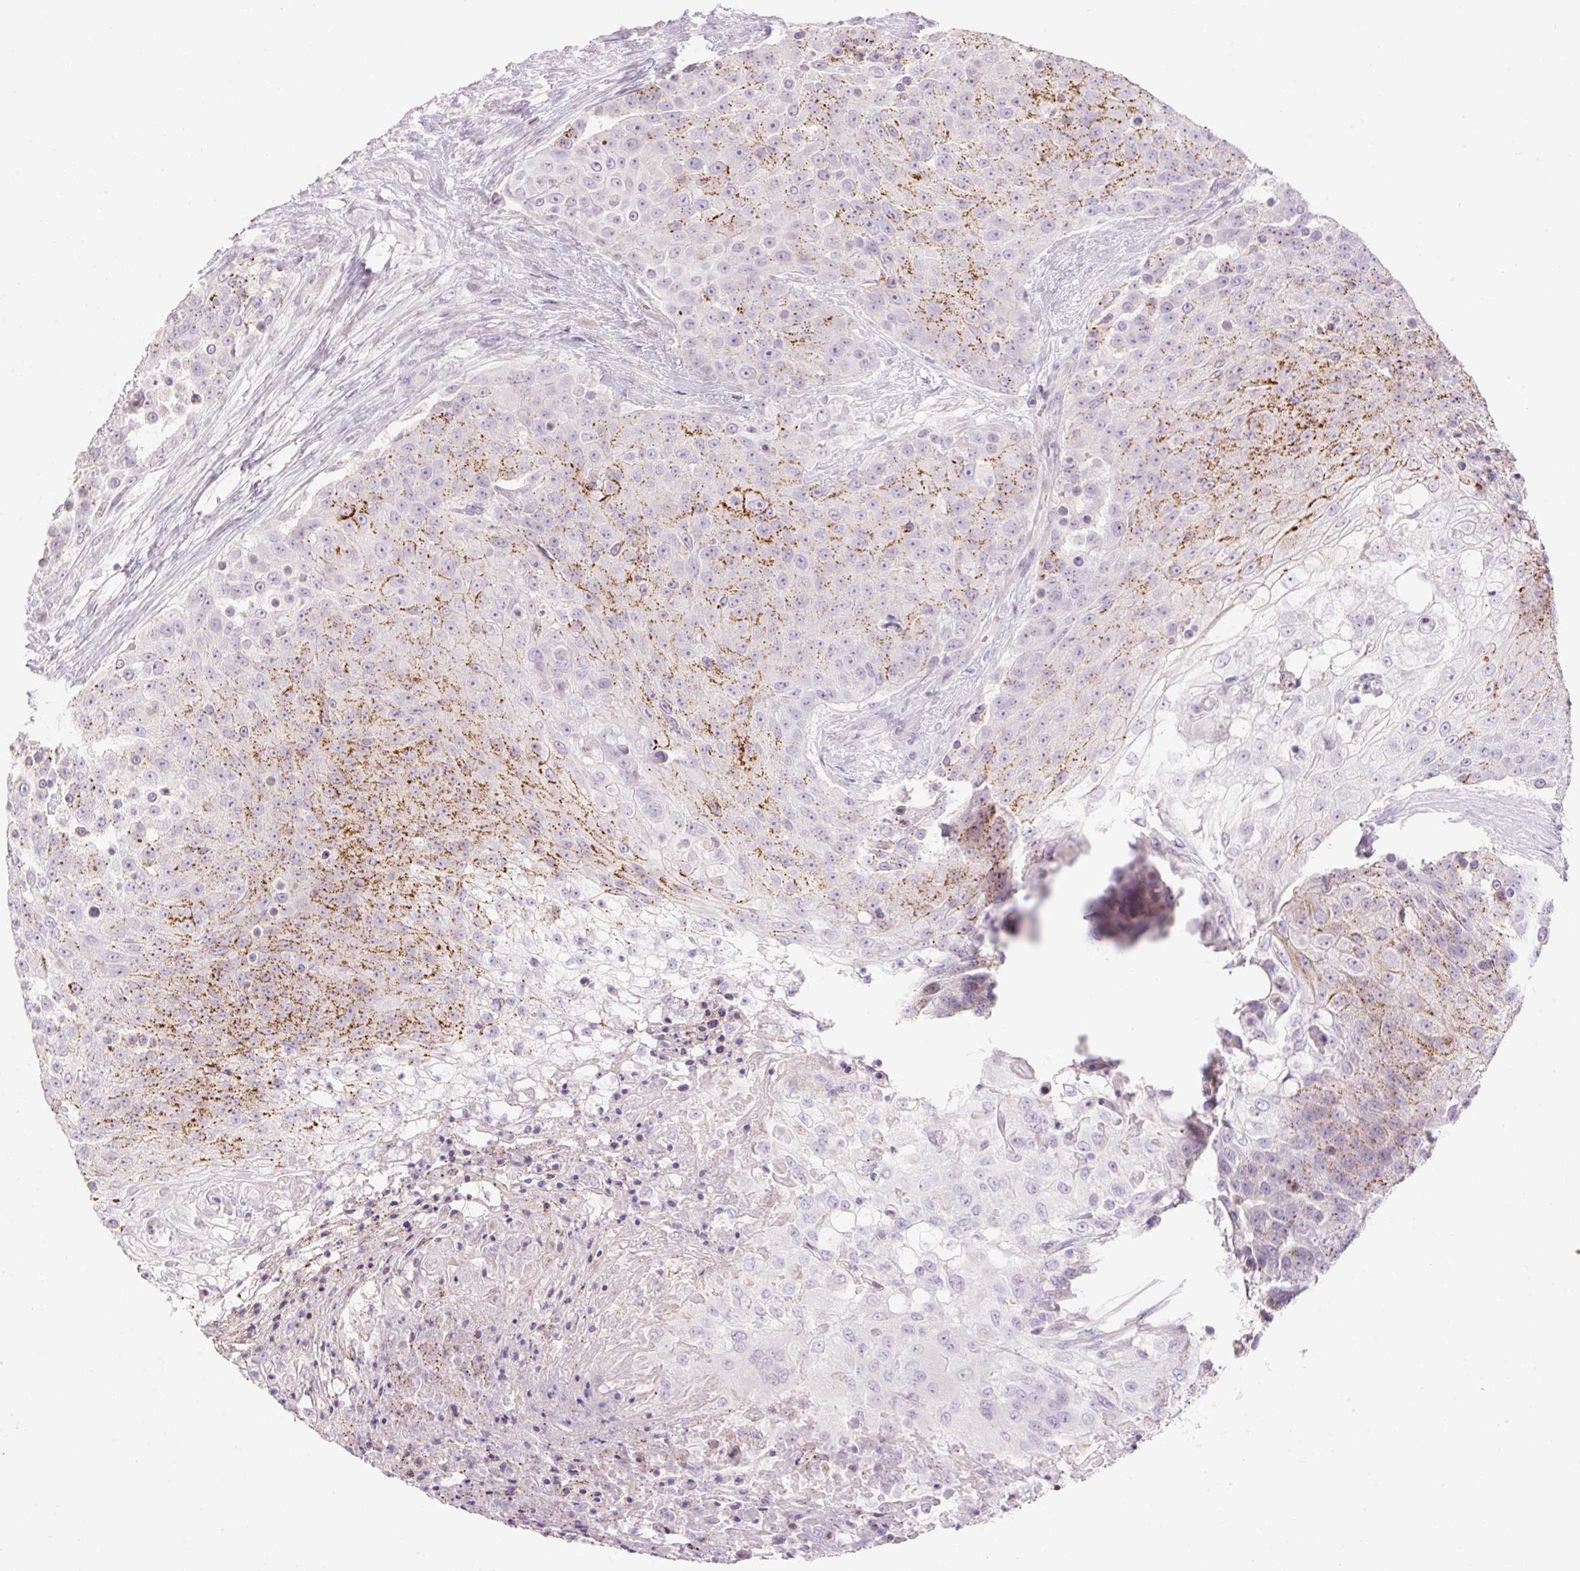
{"staining": {"intensity": "moderate", "quantity": "25%-75%", "location": "cytoplasmic/membranous"}, "tissue": "urothelial cancer", "cell_type": "Tumor cells", "image_type": "cancer", "snomed": [{"axis": "morphology", "description": "Urothelial carcinoma, High grade"}, {"axis": "topography", "description": "Urinary bladder"}], "caption": "Immunohistochemistry image of neoplastic tissue: high-grade urothelial carcinoma stained using IHC reveals medium levels of moderate protein expression localized specifically in the cytoplasmic/membranous of tumor cells, appearing as a cytoplasmic/membranous brown color.", "gene": "ZNF552", "patient": {"sex": "female", "age": 63}}